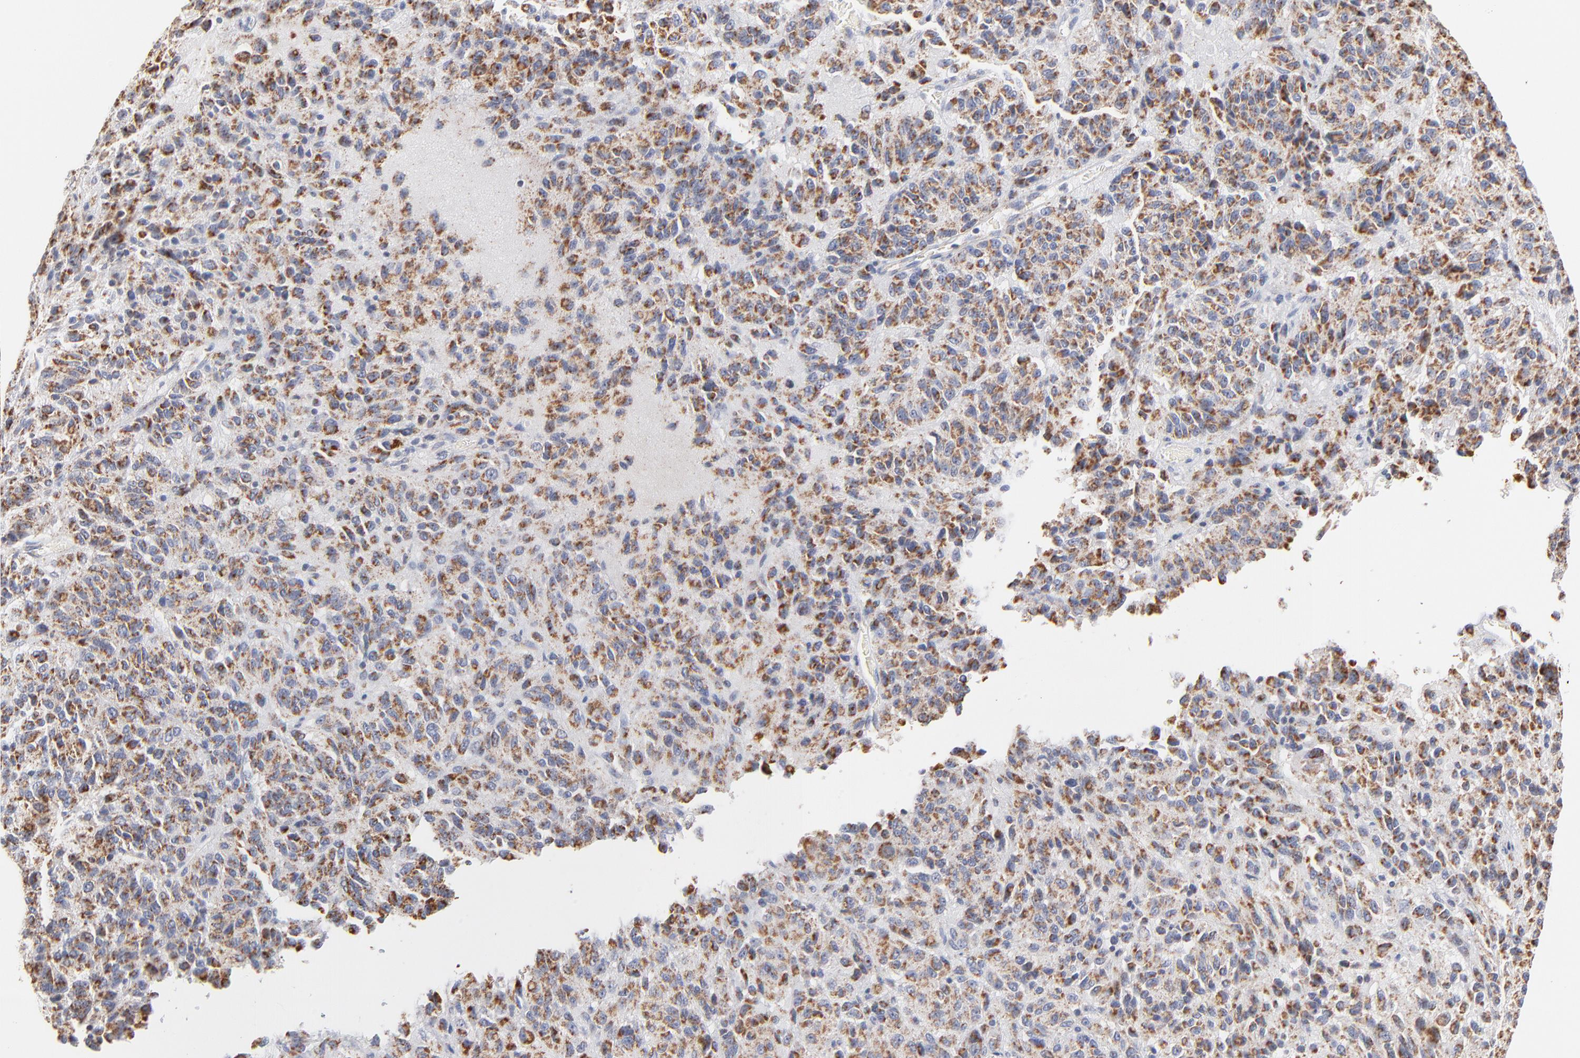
{"staining": {"intensity": "strong", "quantity": ">75%", "location": "cytoplasmic/membranous"}, "tissue": "melanoma", "cell_type": "Tumor cells", "image_type": "cancer", "snomed": [{"axis": "morphology", "description": "Malignant melanoma, Metastatic site"}, {"axis": "topography", "description": "Lung"}], "caption": "Immunohistochemical staining of human malignant melanoma (metastatic site) shows high levels of strong cytoplasmic/membranous protein staining in about >75% of tumor cells.", "gene": "MRPL58", "patient": {"sex": "male", "age": 64}}